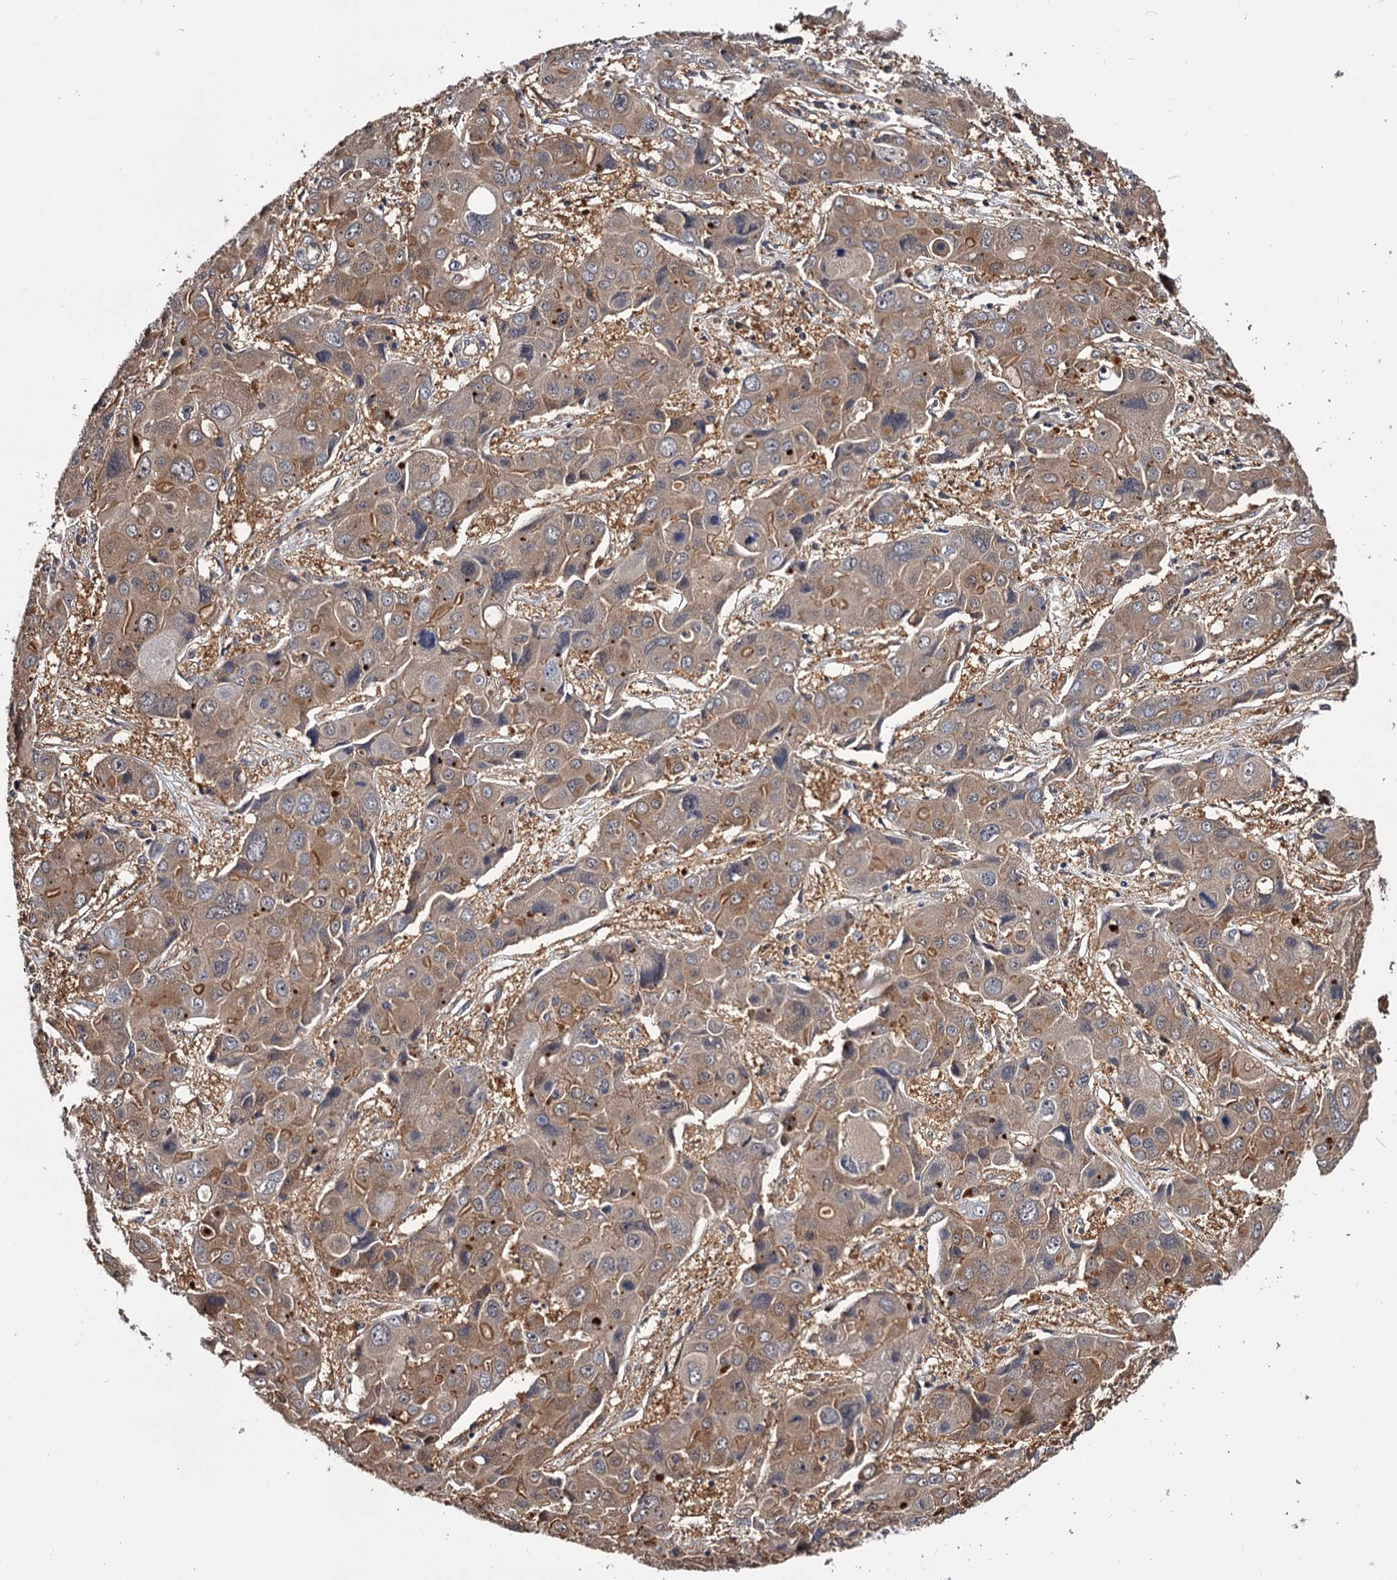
{"staining": {"intensity": "moderate", "quantity": ">75%", "location": "cytoplasmic/membranous"}, "tissue": "liver cancer", "cell_type": "Tumor cells", "image_type": "cancer", "snomed": [{"axis": "morphology", "description": "Cholangiocarcinoma"}, {"axis": "topography", "description": "Liver"}], "caption": "Brown immunohistochemical staining in liver cancer (cholangiocarcinoma) displays moderate cytoplasmic/membranous staining in approximately >75% of tumor cells.", "gene": "GSTO1", "patient": {"sex": "male", "age": 67}}